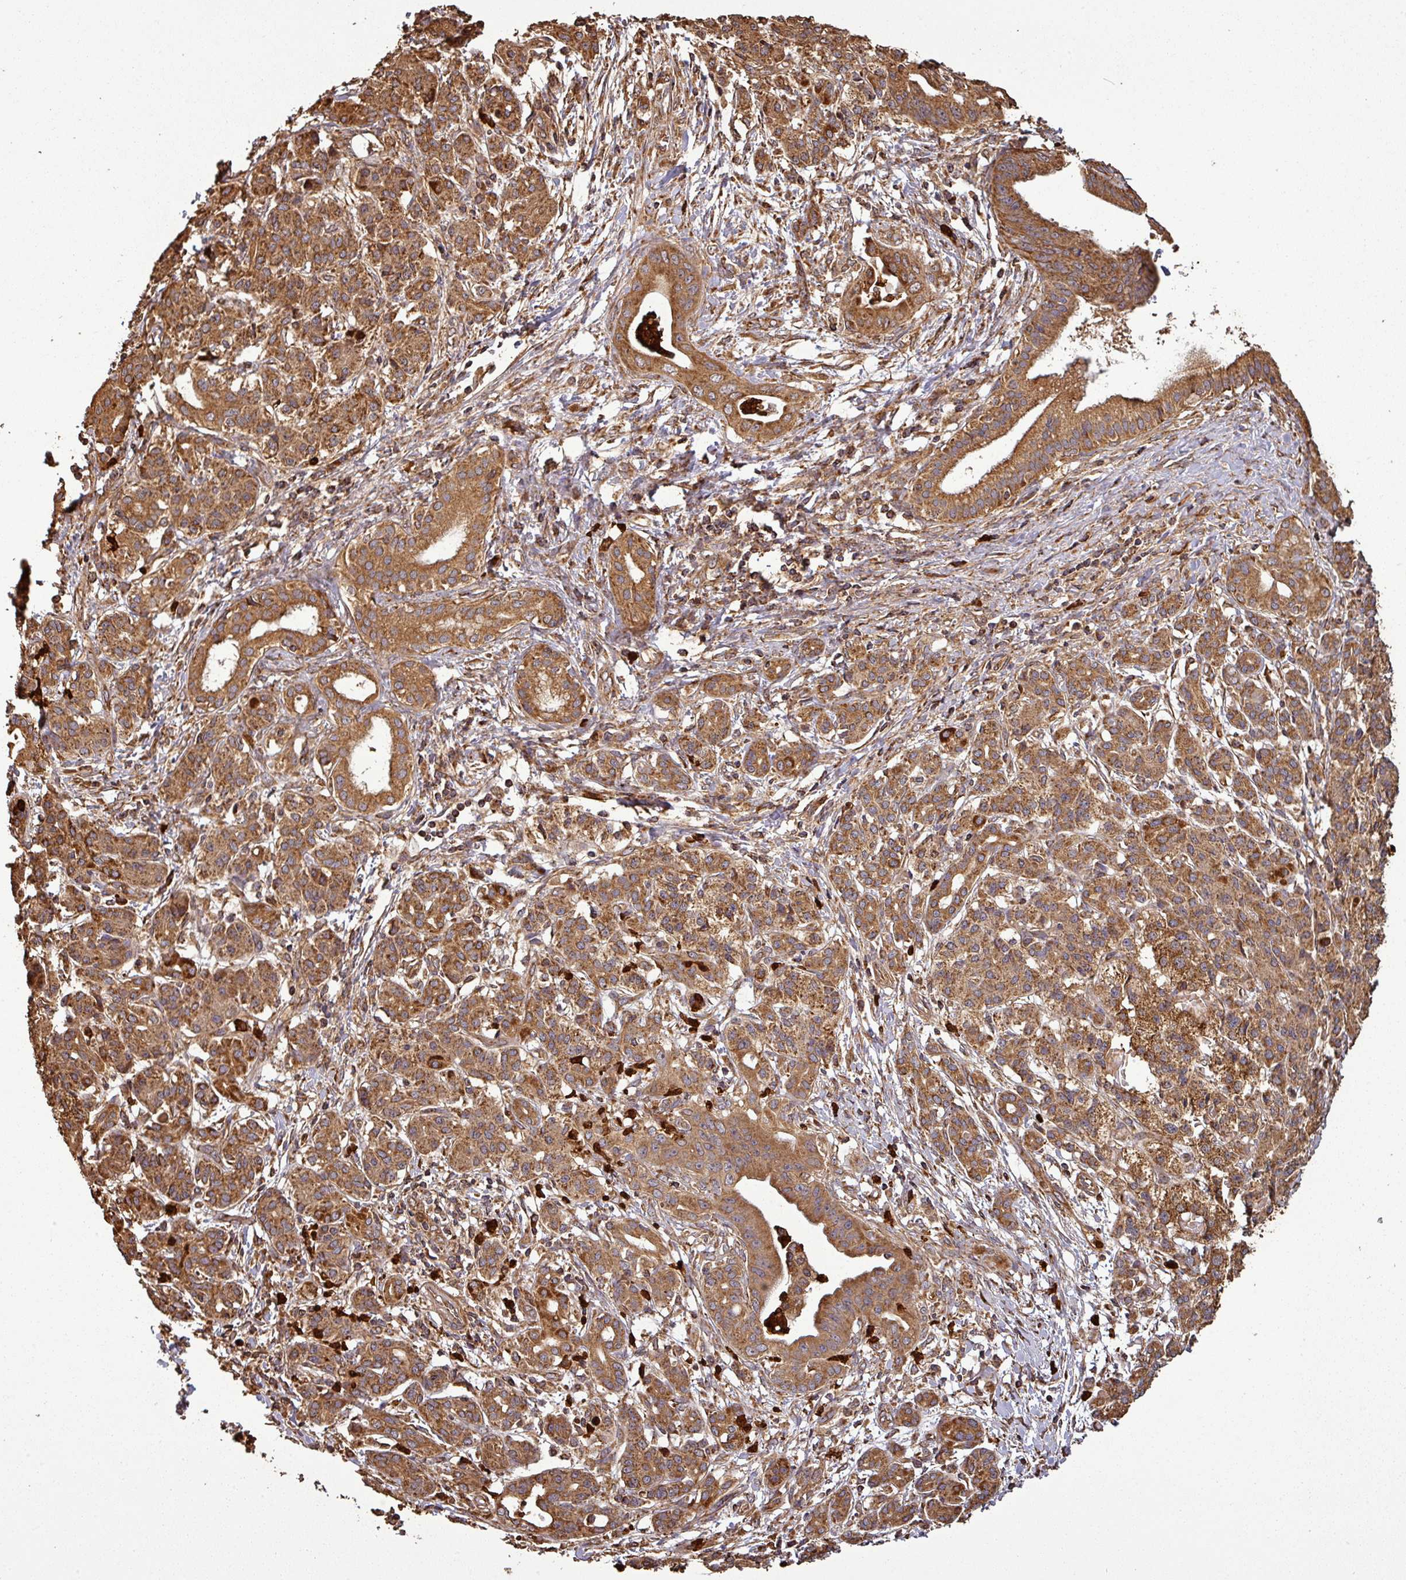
{"staining": {"intensity": "moderate", "quantity": ">75%", "location": "cytoplasmic/membranous"}, "tissue": "pancreatic cancer", "cell_type": "Tumor cells", "image_type": "cancer", "snomed": [{"axis": "morphology", "description": "Adenocarcinoma, NOS"}, {"axis": "topography", "description": "Pancreas"}], "caption": "DAB immunohistochemical staining of adenocarcinoma (pancreatic) shows moderate cytoplasmic/membranous protein staining in approximately >75% of tumor cells.", "gene": "PLEKHM1", "patient": {"sex": "male", "age": 58}}